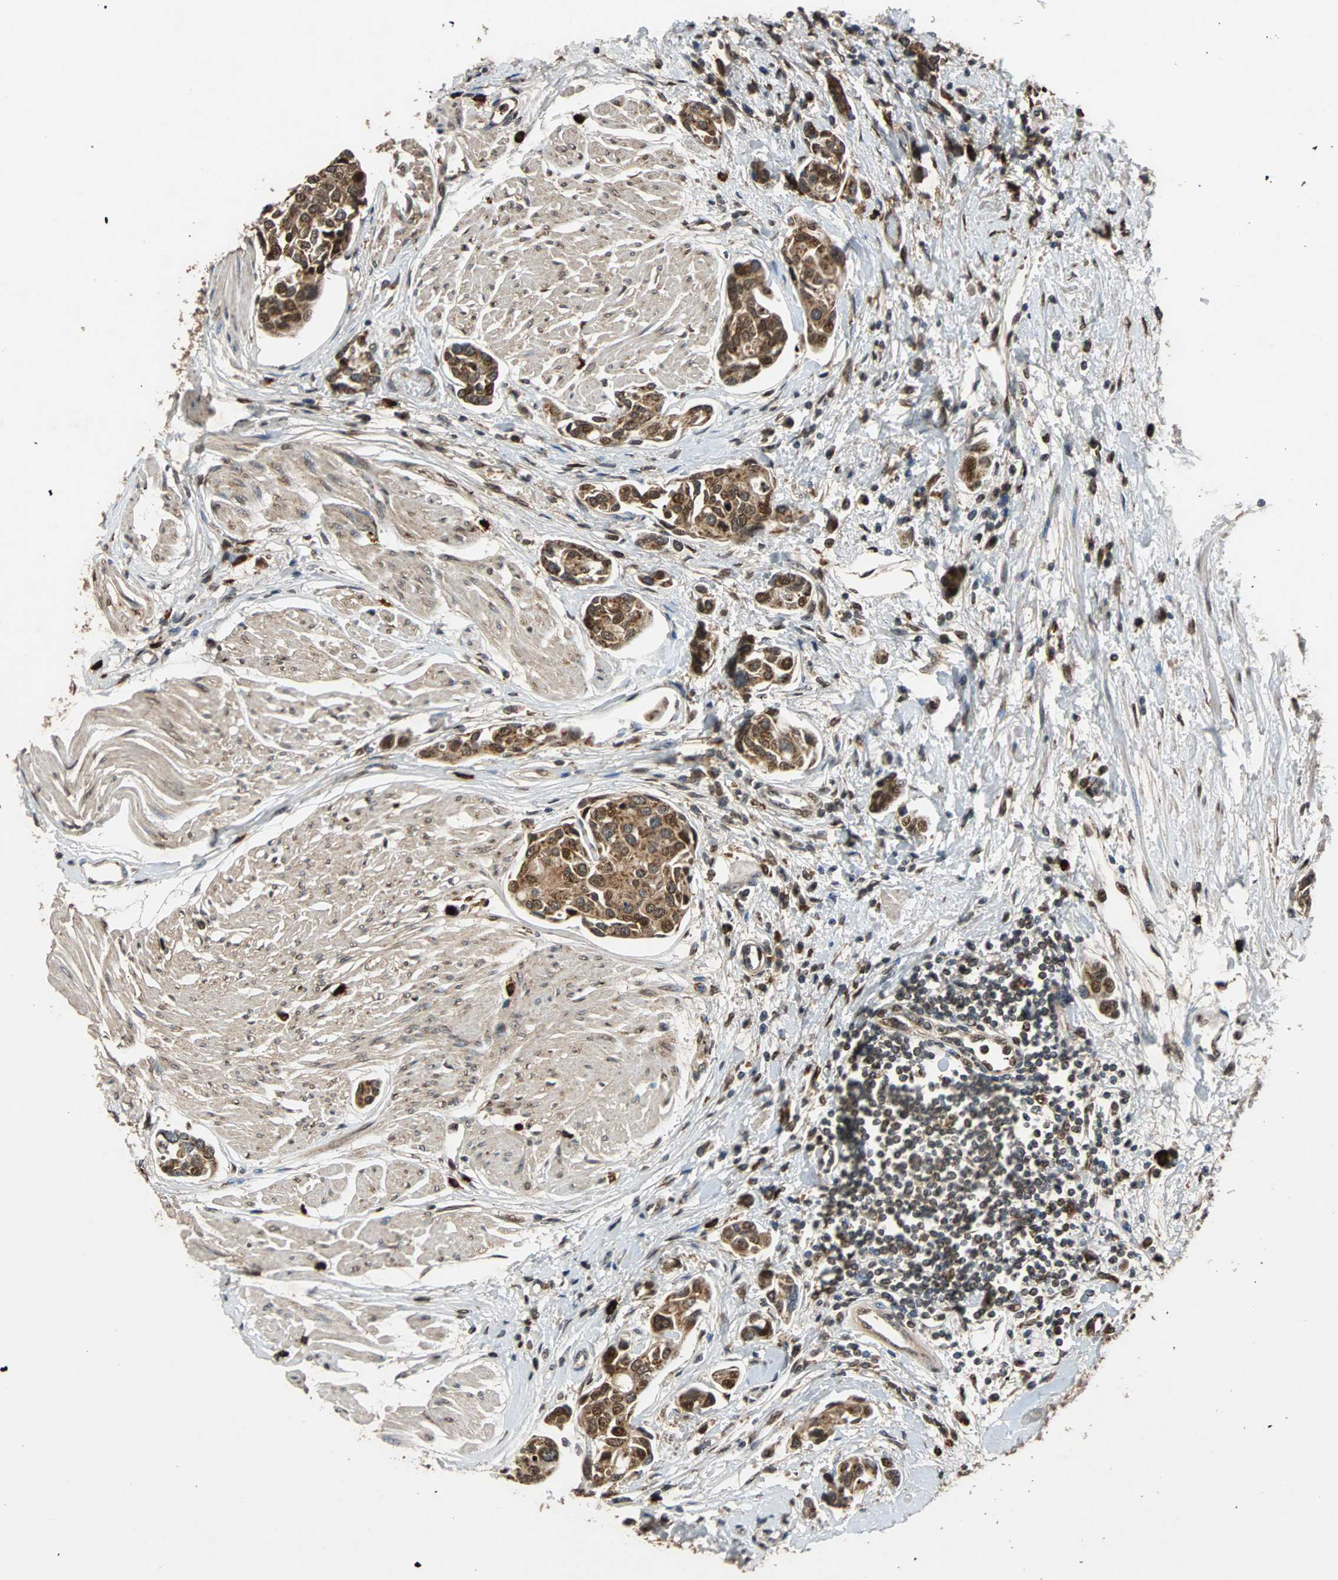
{"staining": {"intensity": "strong", "quantity": ">75%", "location": "cytoplasmic/membranous,nuclear"}, "tissue": "urothelial cancer", "cell_type": "Tumor cells", "image_type": "cancer", "snomed": [{"axis": "morphology", "description": "Urothelial carcinoma, High grade"}, {"axis": "topography", "description": "Urinary bladder"}], "caption": "Immunohistochemical staining of human high-grade urothelial carcinoma displays high levels of strong cytoplasmic/membranous and nuclear staining in about >75% of tumor cells.", "gene": "USP31", "patient": {"sex": "male", "age": 78}}